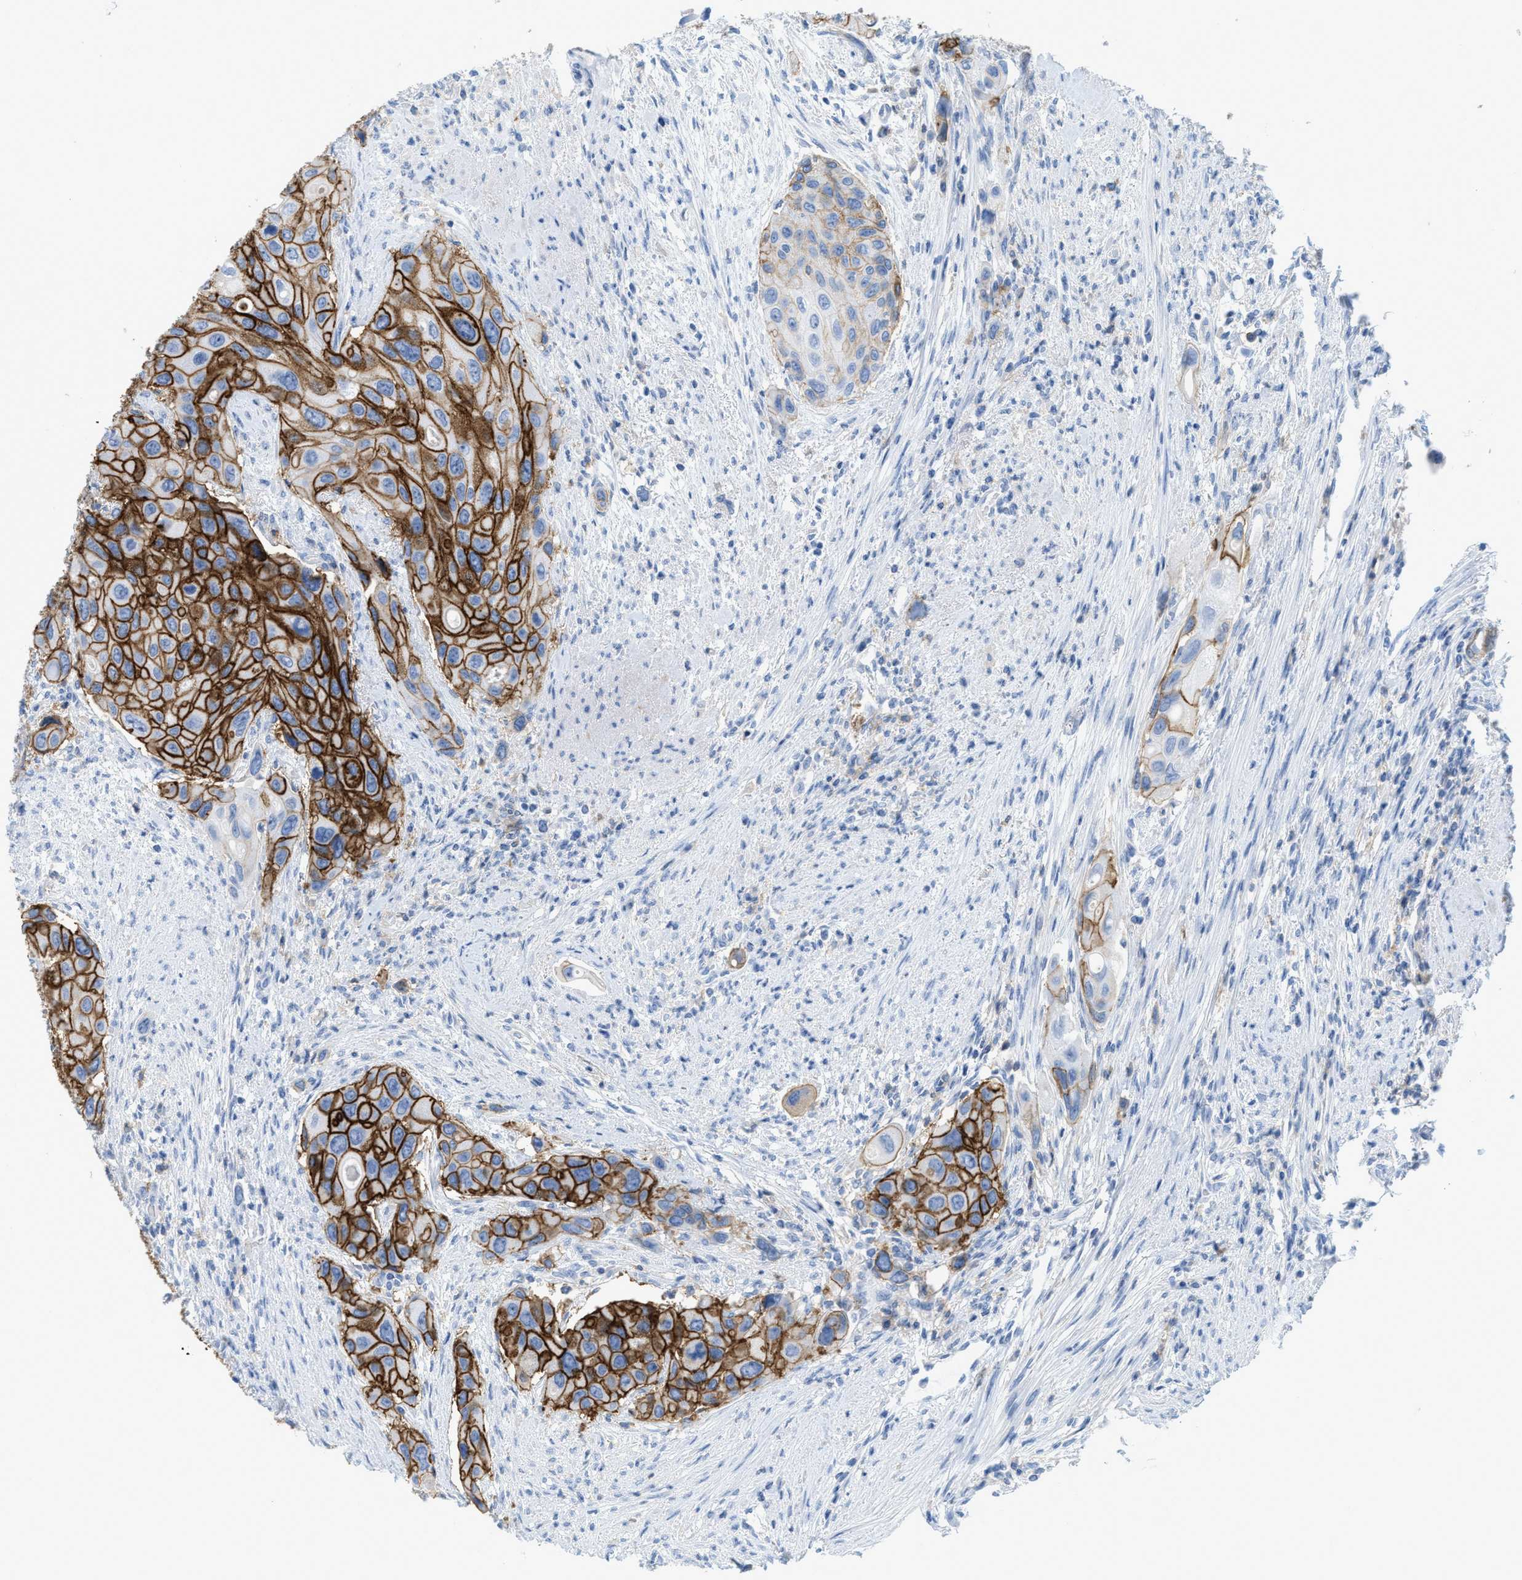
{"staining": {"intensity": "strong", "quantity": "25%-75%", "location": "cytoplasmic/membranous"}, "tissue": "urothelial cancer", "cell_type": "Tumor cells", "image_type": "cancer", "snomed": [{"axis": "morphology", "description": "Urothelial carcinoma, High grade"}, {"axis": "topography", "description": "Urinary bladder"}], "caption": "Approximately 25%-75% of tumor cells in human high-grade urothelial carcinoma exhibit strong cytoplasmic/membranous protein expression as visualized by brown immunohistochemical staining.", "gene": "SLC3A2", "patient": {"sex": "female", "age": 56}}